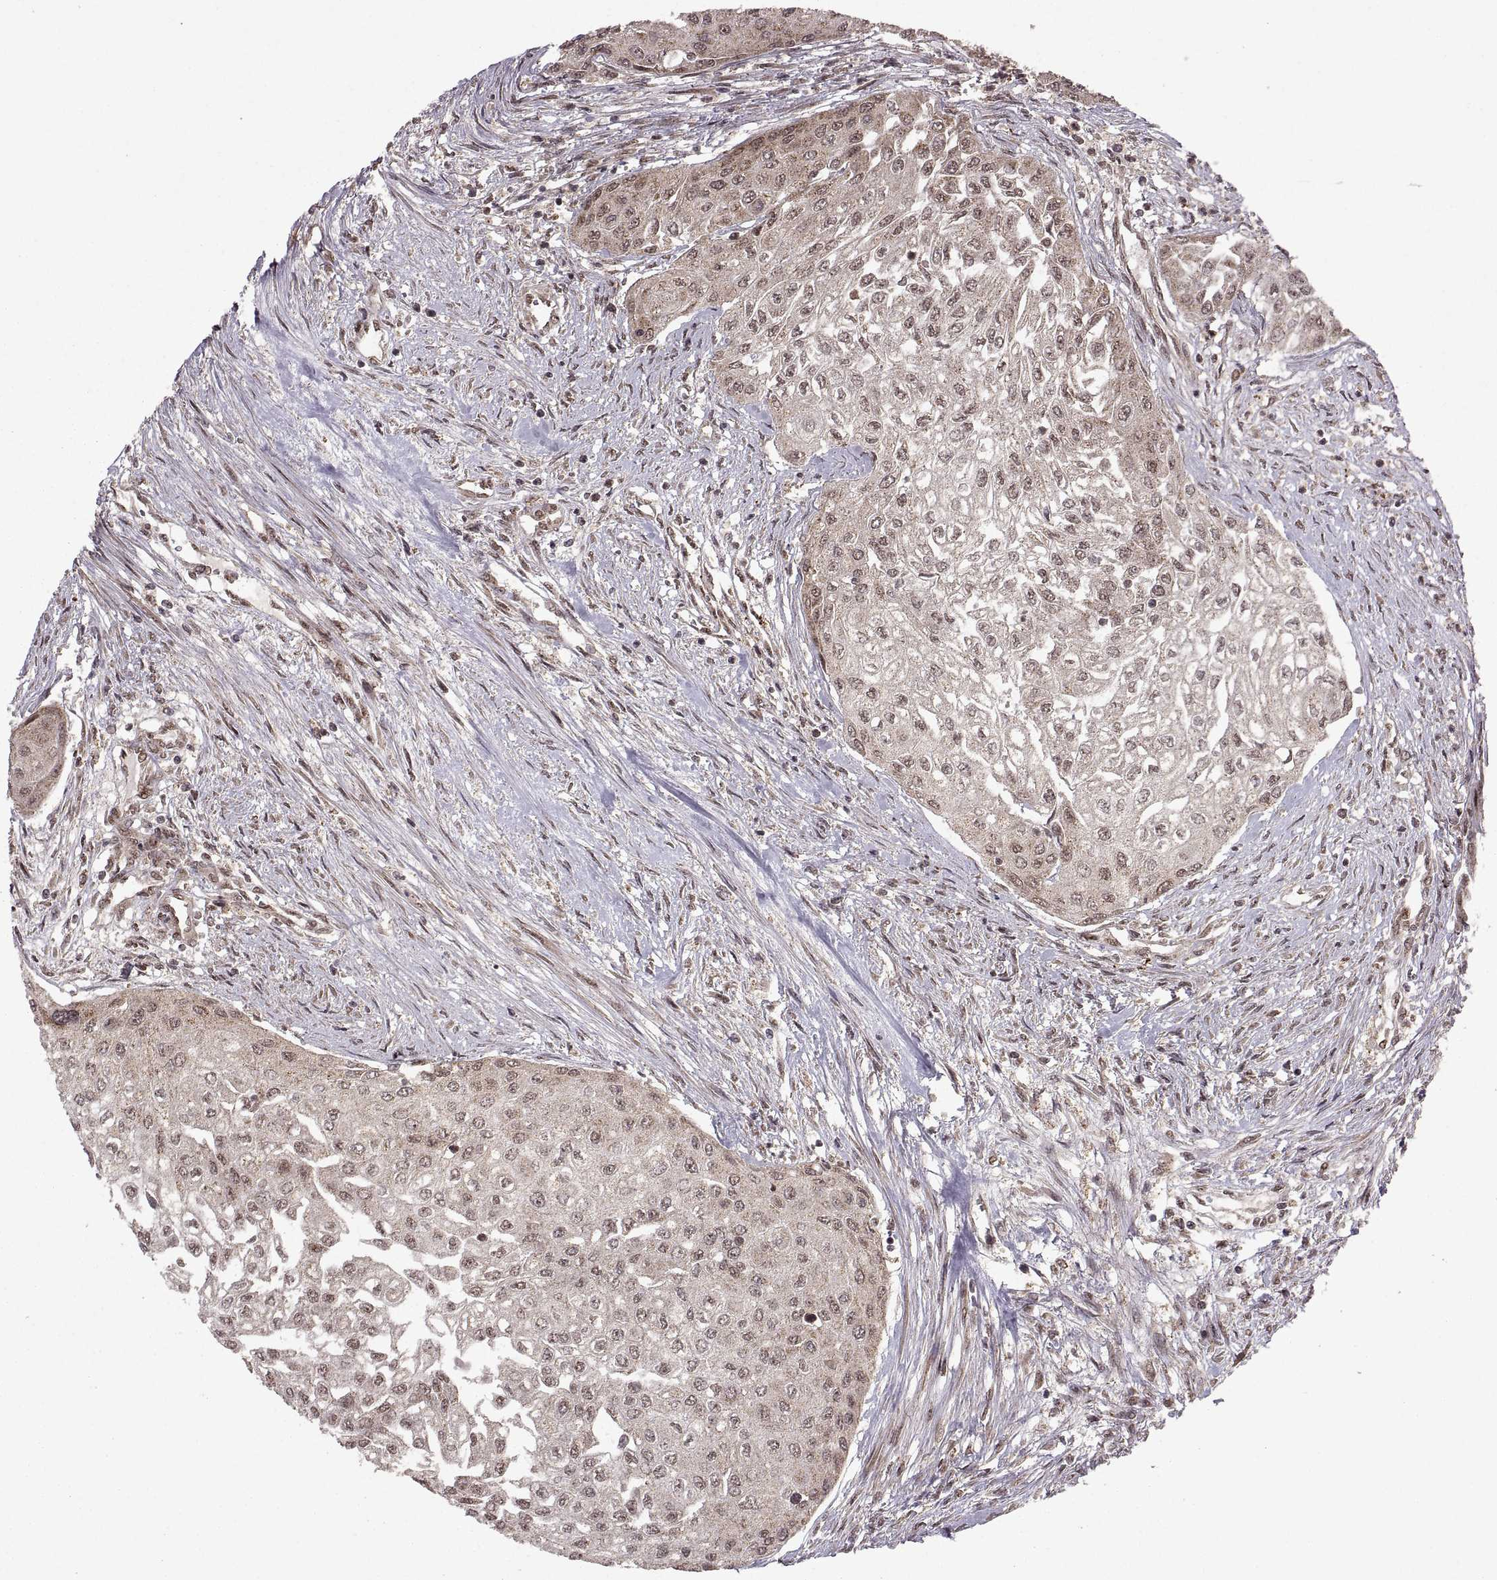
{"staining": {"intensity": "weak", "quantity": ">75%", "location": "cytoplasmic/membranous,nuclear"}, "tissue": "urothelial cancer", "cell_type": "Tumor cells", "image_type": "cancer", "snomed": [{"axis": "morphology", "description": "Urothelial carcinoma, High grade"}, {"axis": "topography", "description": "Urinary bladder"}], "caption": "The image shows staining of urothelial cancer, revealing weak cytoplasmic/membranous and nuclear protein expression (brown color) within tumor cells.", "gene": "PTOV1", "patient": {"sex": "male", "age": 62}}